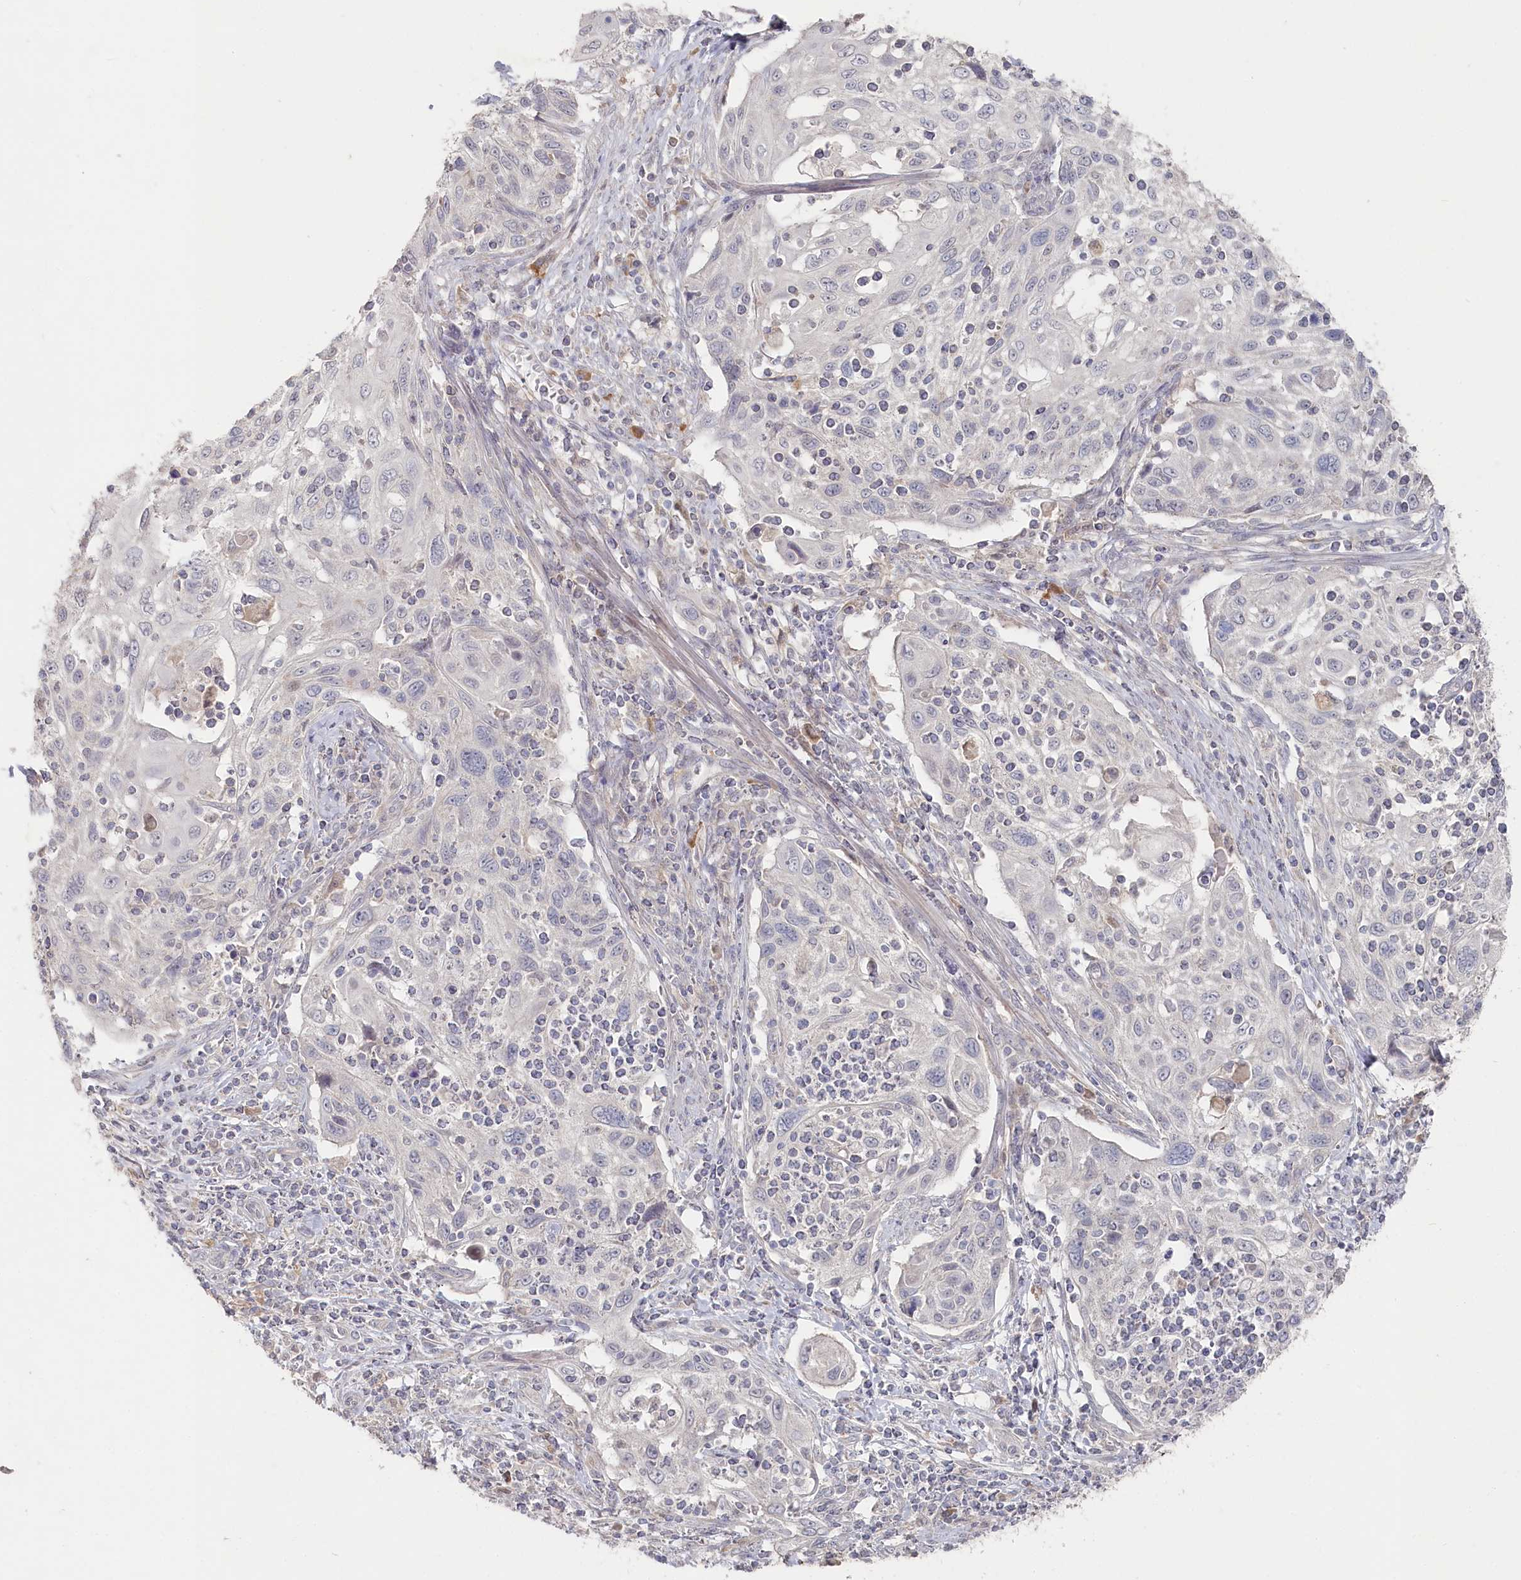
{"staining": {"intensity": "negative", "quantity": "none", "location": "none"}, "tissue": "cervical cancer", "cell_type": "Tumor cells", "image_type": "cancer", "snomed": [{"axis": "morphology", "description": "Squamous cell carcinoma, NOS"}, {"axis": "topography", "description": "Cervix"}], "caption": "Cervical cancer stained for a protein using immunohistochemistry (IHC) demonstrates no positivity tumor cells.", "gene": "TGFBRAP1", "patient": {"sex": "female", "age": 70}}